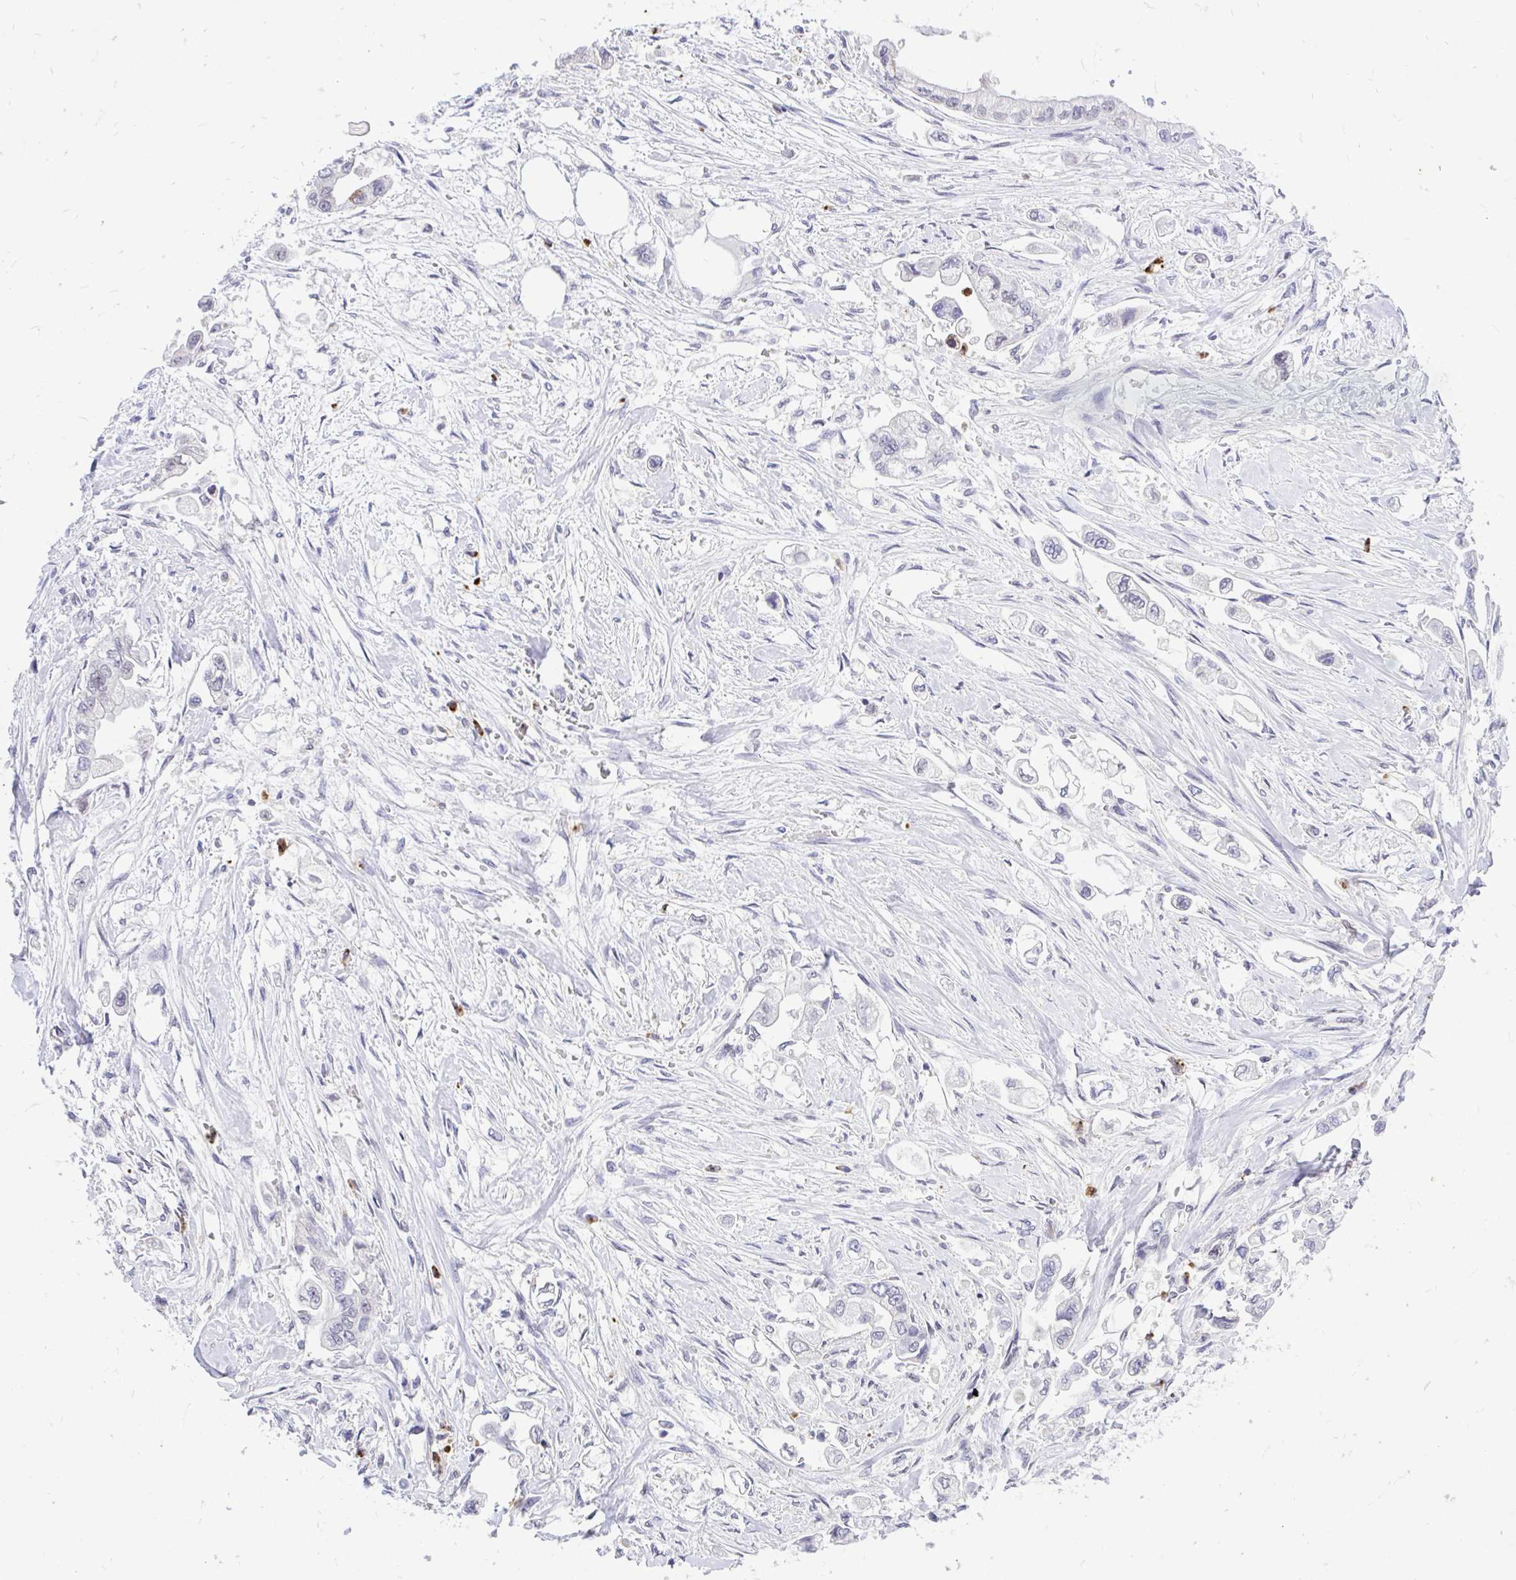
{"staining": {"intensity": "negative", "quantity": "none", "location": "none"}, "tissue": "stomach cancer", "cell_type": "Tumor cells", "image_type": "cancer", "snomed": [{"axis": "morphology", "description": "Adenocarcinoma, NOS"}, {"axis": "topography", "description": "Stomach"}], "caption": "An IHC histopathology image of stomach cancer (adenocarcinoma) is shown. There is no staining in tumor cells of stomach cancer (adenocarcinoma).", "gene": "CXCL8", "patient": {"sex": "male", "age": 62}}